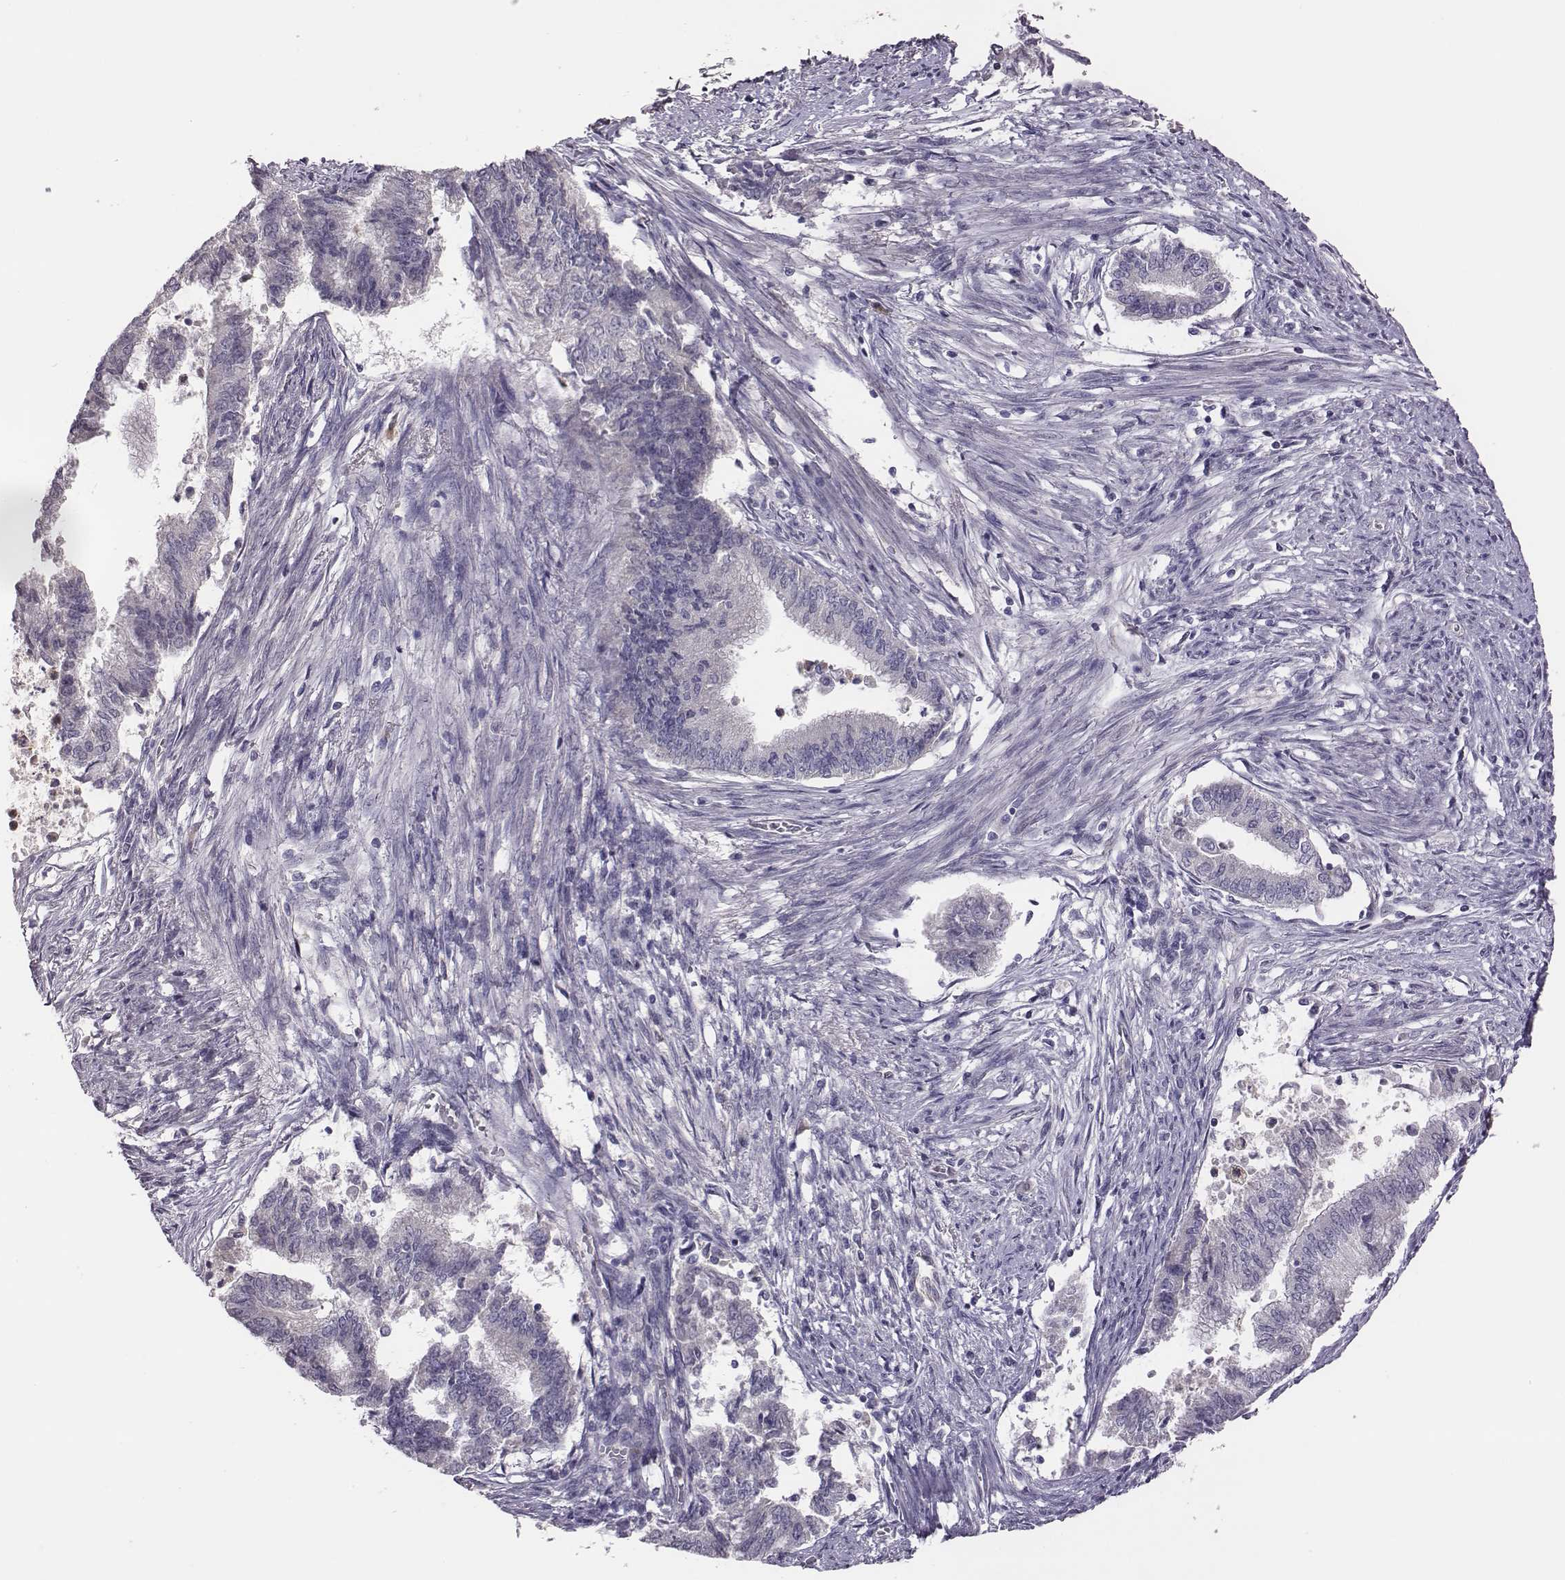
{"staining": {"intensity": "moderate", "quantity": "<25%", "location": "cytoplasmic/membranous"}, "tissue": "endometrial cancer", "cell_type": "Tumor cells", "image_type": "cancer", "snomed": [{"axis": "morphology", "description": "Adenocarcinoma, NOS"}, {"axis": "topography", "description": "Endometrium"}], "caption": "A brown stain highlights moderate cytoplasmic/membranous positivity of a protein in endometrial cancer (adenocarcinoma) tumor cells.", "gene": "KMO", "patient": {"sex": "female", "age": 65}}